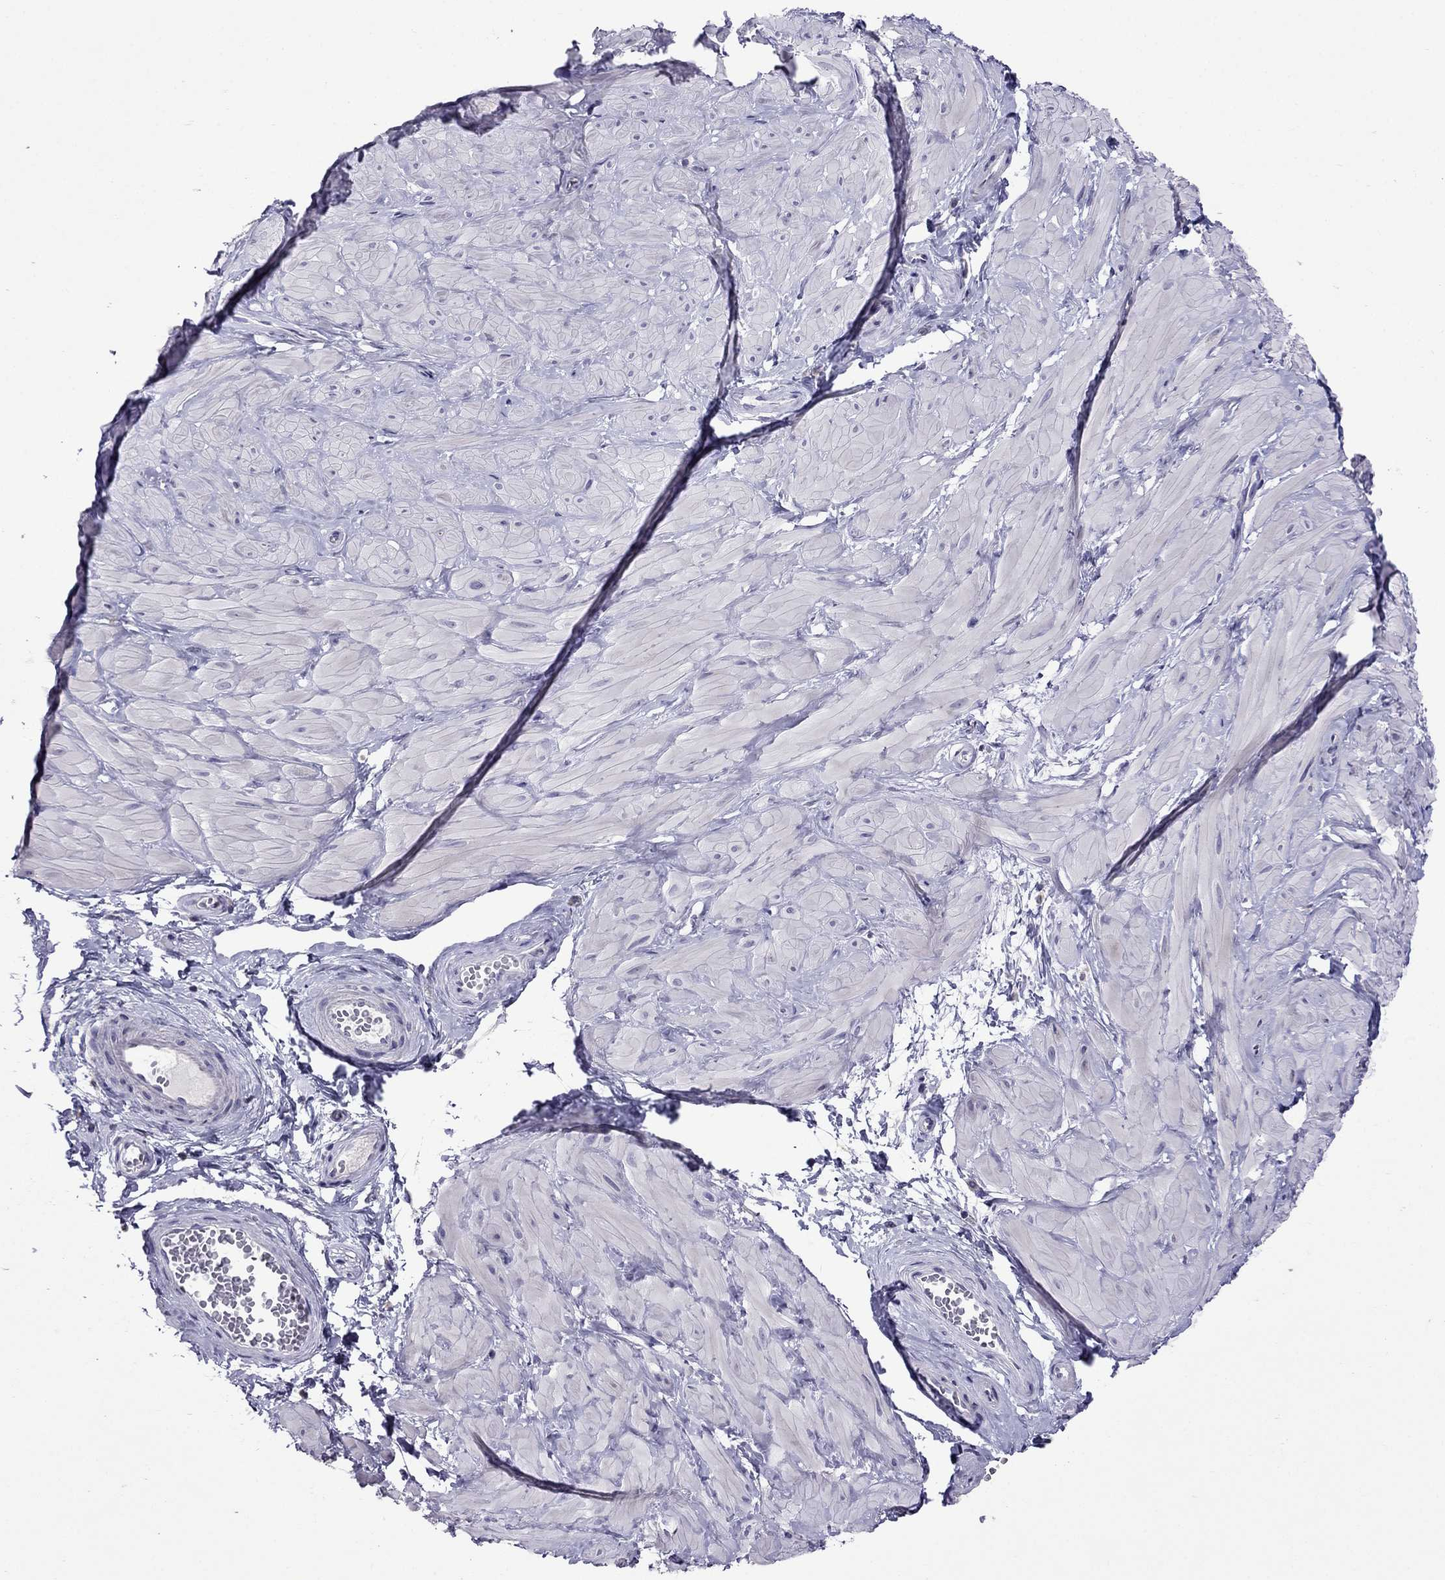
{"staining": {"intensity": "negative", "quantity": "none", "location": "none"}, "tissue": "adipose tissue", "cell_type": "Adipocytes", "image_type": "normal", "snomed": [{"axis": "morphology", "description": "Normal tissue, NOS"}, {"axis": "topography", "description": "Smooth muscle"}, {"axis": "topography", "description": "Peripheral nerve tissue"}], "caption": "This histopathology image is of unremarkable adipose tissue stained with immunohistochemistry (IHC) to label a protein in brown with the nuclei are counter-stained blue. There is no staining in adipocytes.", "gene": "OXCT2", "patient": {"sex": "male", "age": 22}}